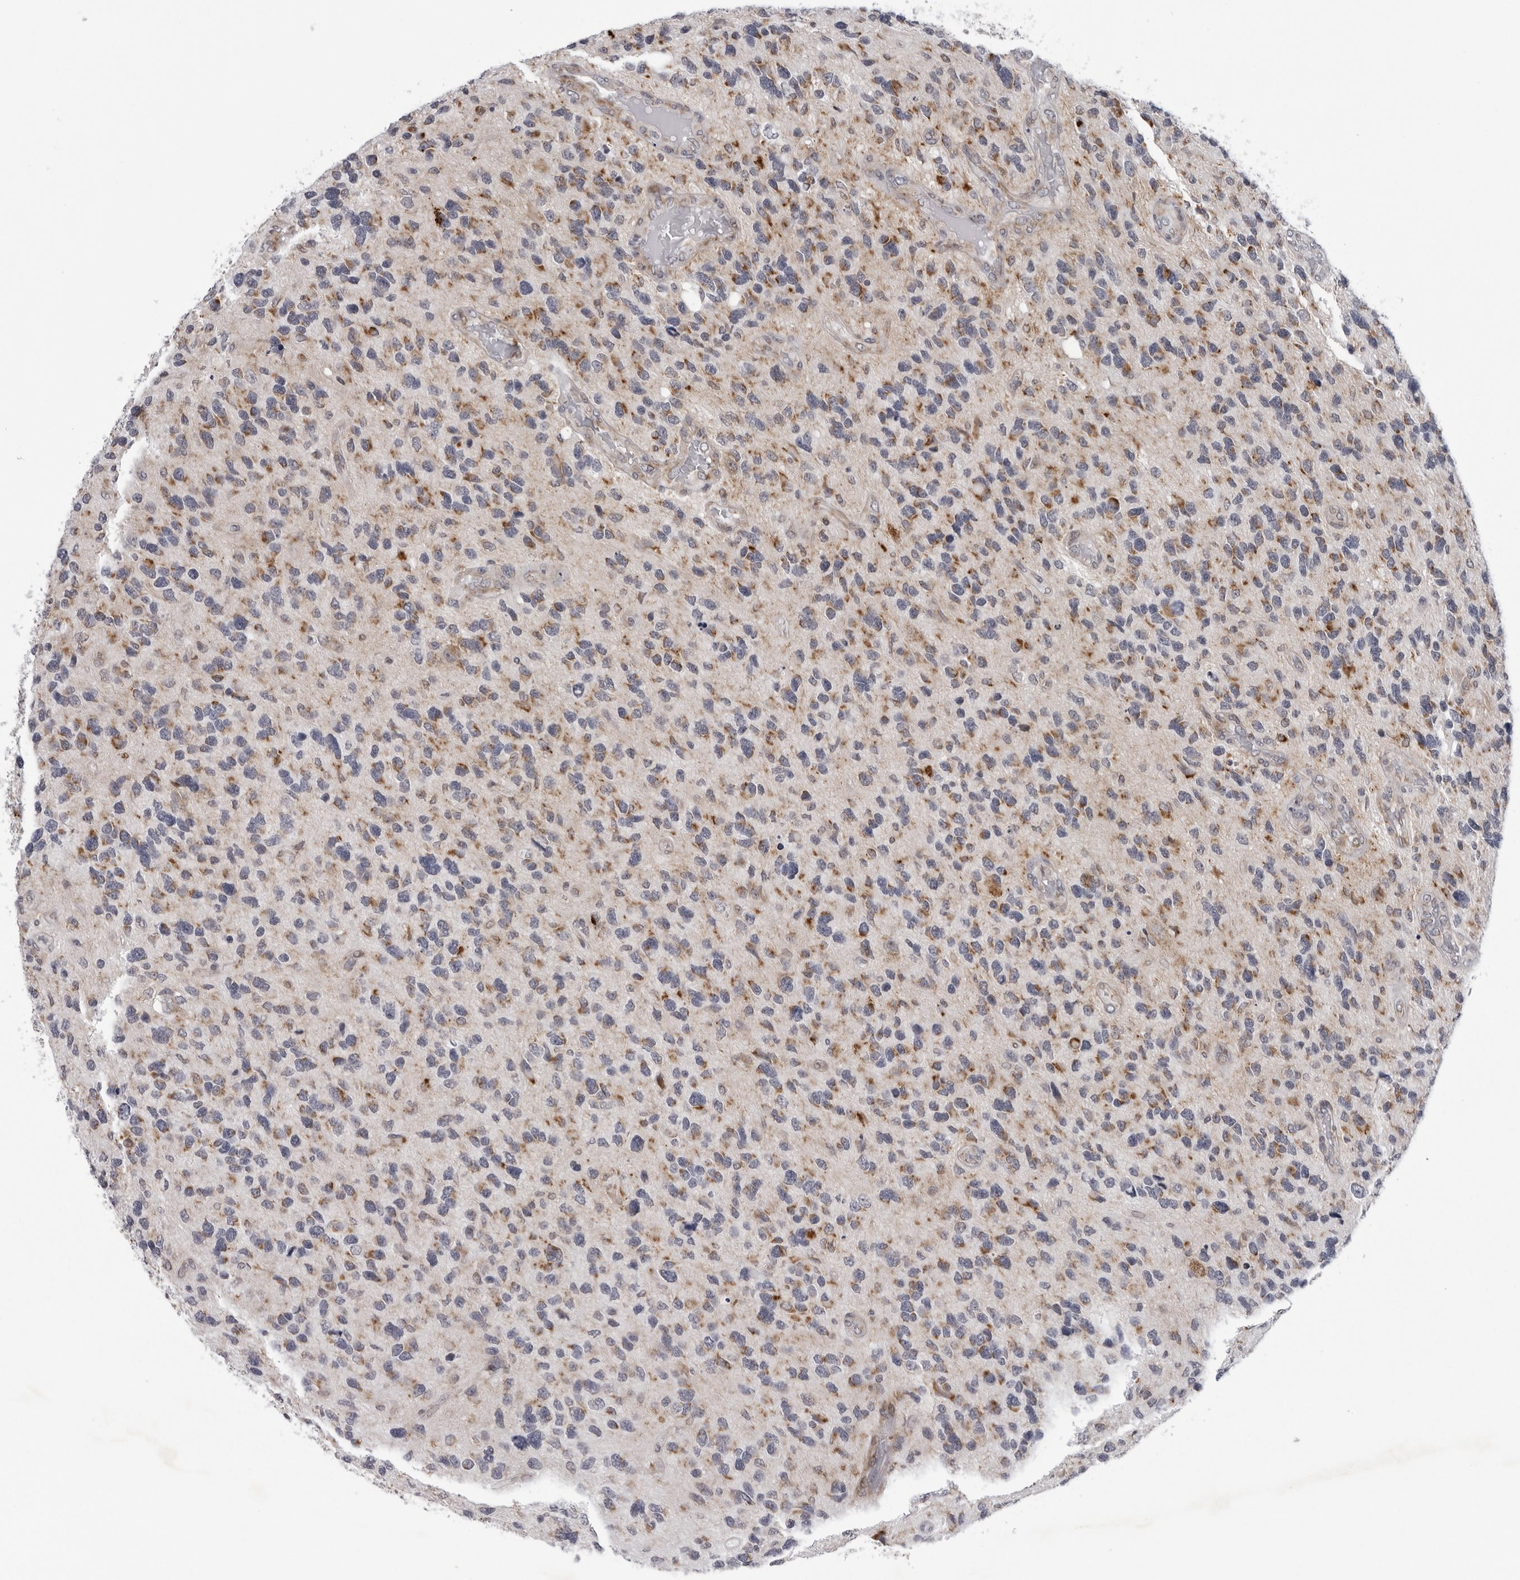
{"staining": {"intensity": "moderate", "quantity": "<25%", "location": "cytoplasmic/membranous"}, "tissue": "glioma", "cell_type": "Tumor cells", "image_type": "cancer", "snomed": [{"axis": "morphology", "description": "Glioma, malignant, High grade"}, {"axis": "topography", "description": "Brain"}], "caption": "High-magnification brightfield microscopy of glioma stained with DAB (brown) and counterstained with hematoxylin (blue). tumor cells exhibit moderate cytoplasmic/membranous staining is seen in about<25% of cells.", "gene": "CPT2", "patient": {"sex": "female", "age": 58}}